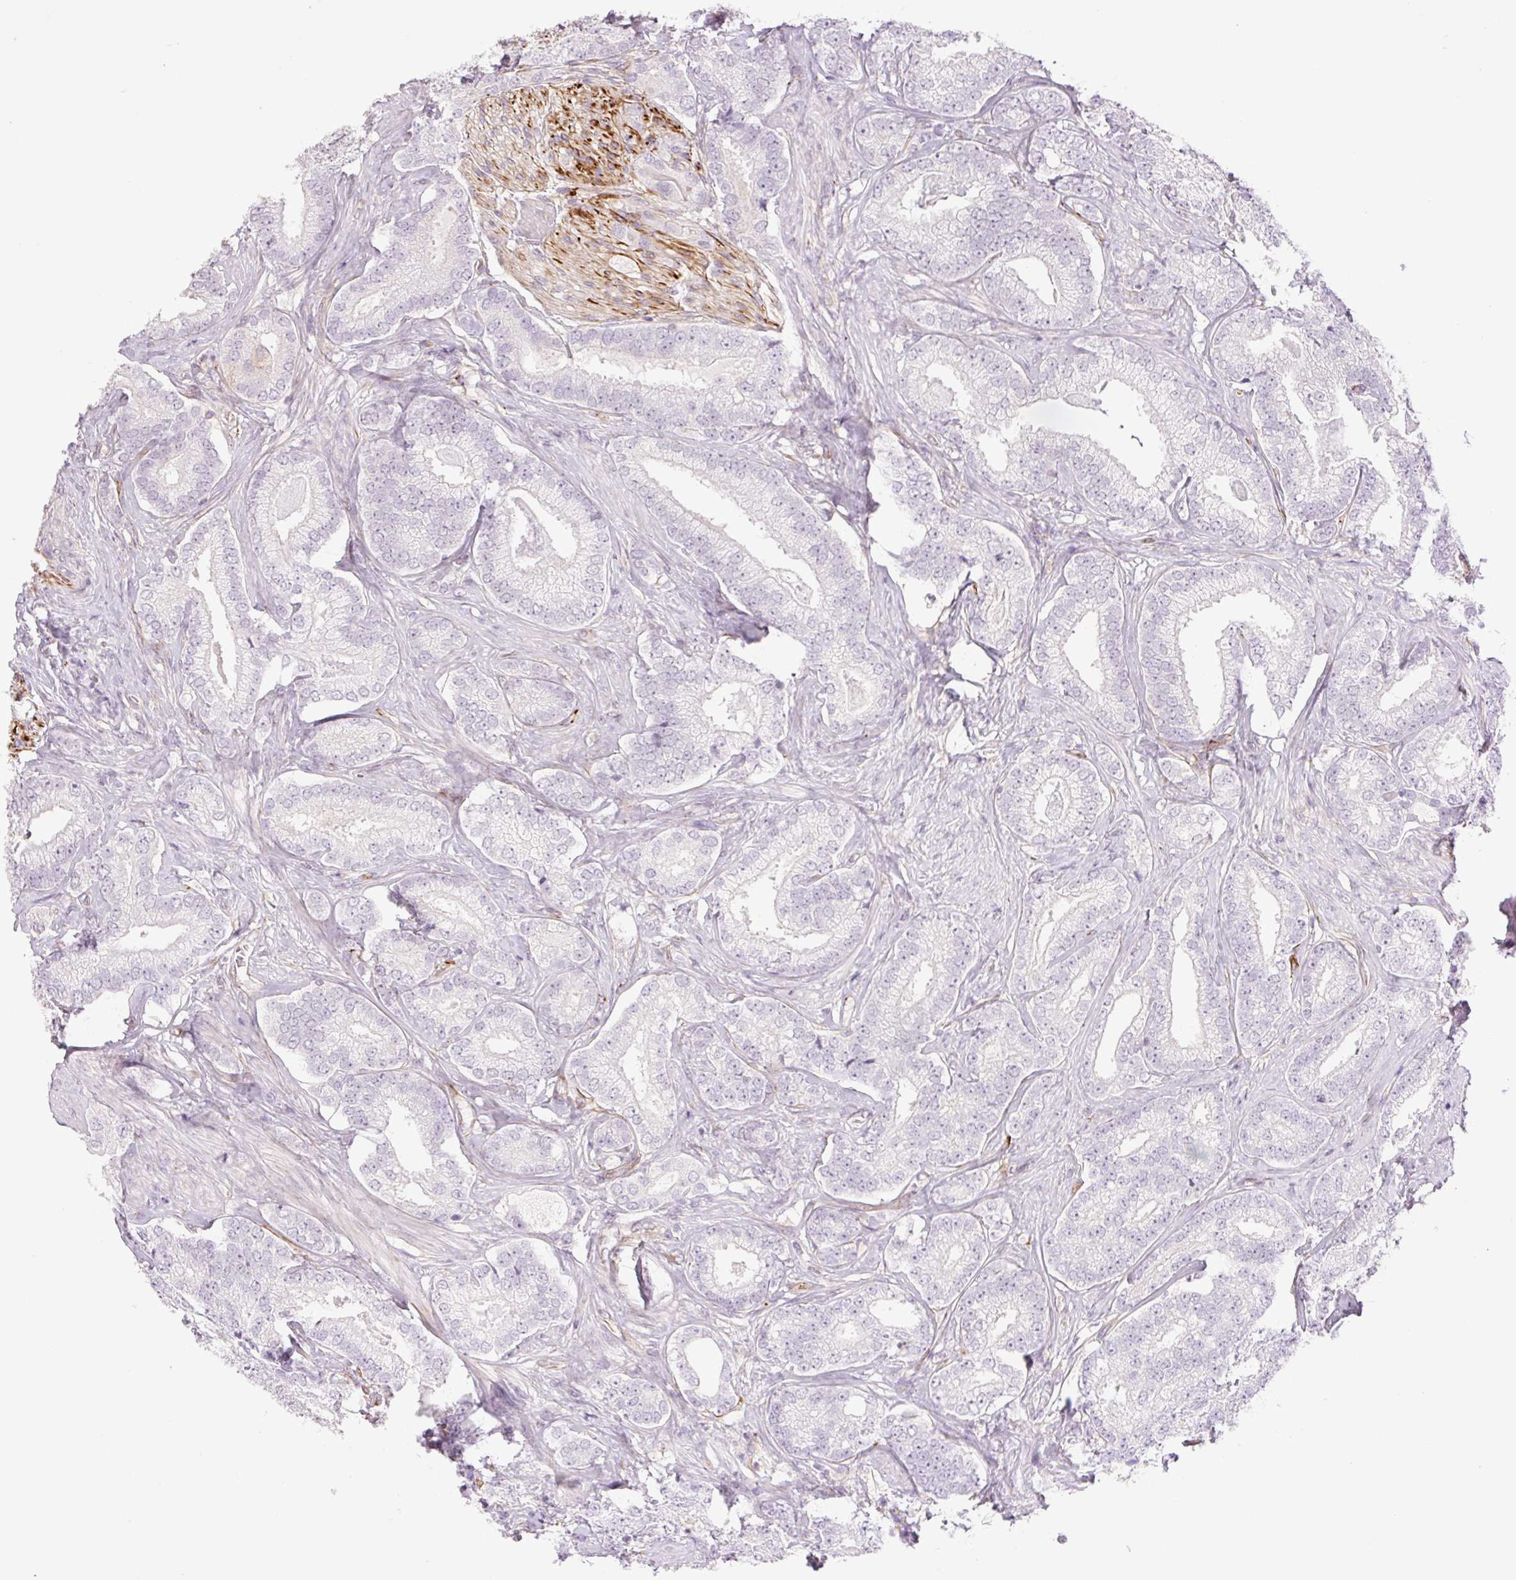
{"staining": {"intensity": "negative", "quantity": "none", "location": "none"}, "tissue": "prostate cancer", "cell_type": "Tumor cells", "image_type": "cancer", "snomed": [{"axis": "morphology", "description": "Adenocarcinoma, Low grade"}, {"axis": "topography", "description": "Prostate"}], "caption": "High magnification brightfield microscopy of prostate cancer (adenocarcinoma (low-grade)) stained with DAB (brown) and counterstained with hematoxylin (blue): tumor cells show no significant positivity.", "gene": "ZFYVE21", "patient": {"sex": "male", "age": 63}}